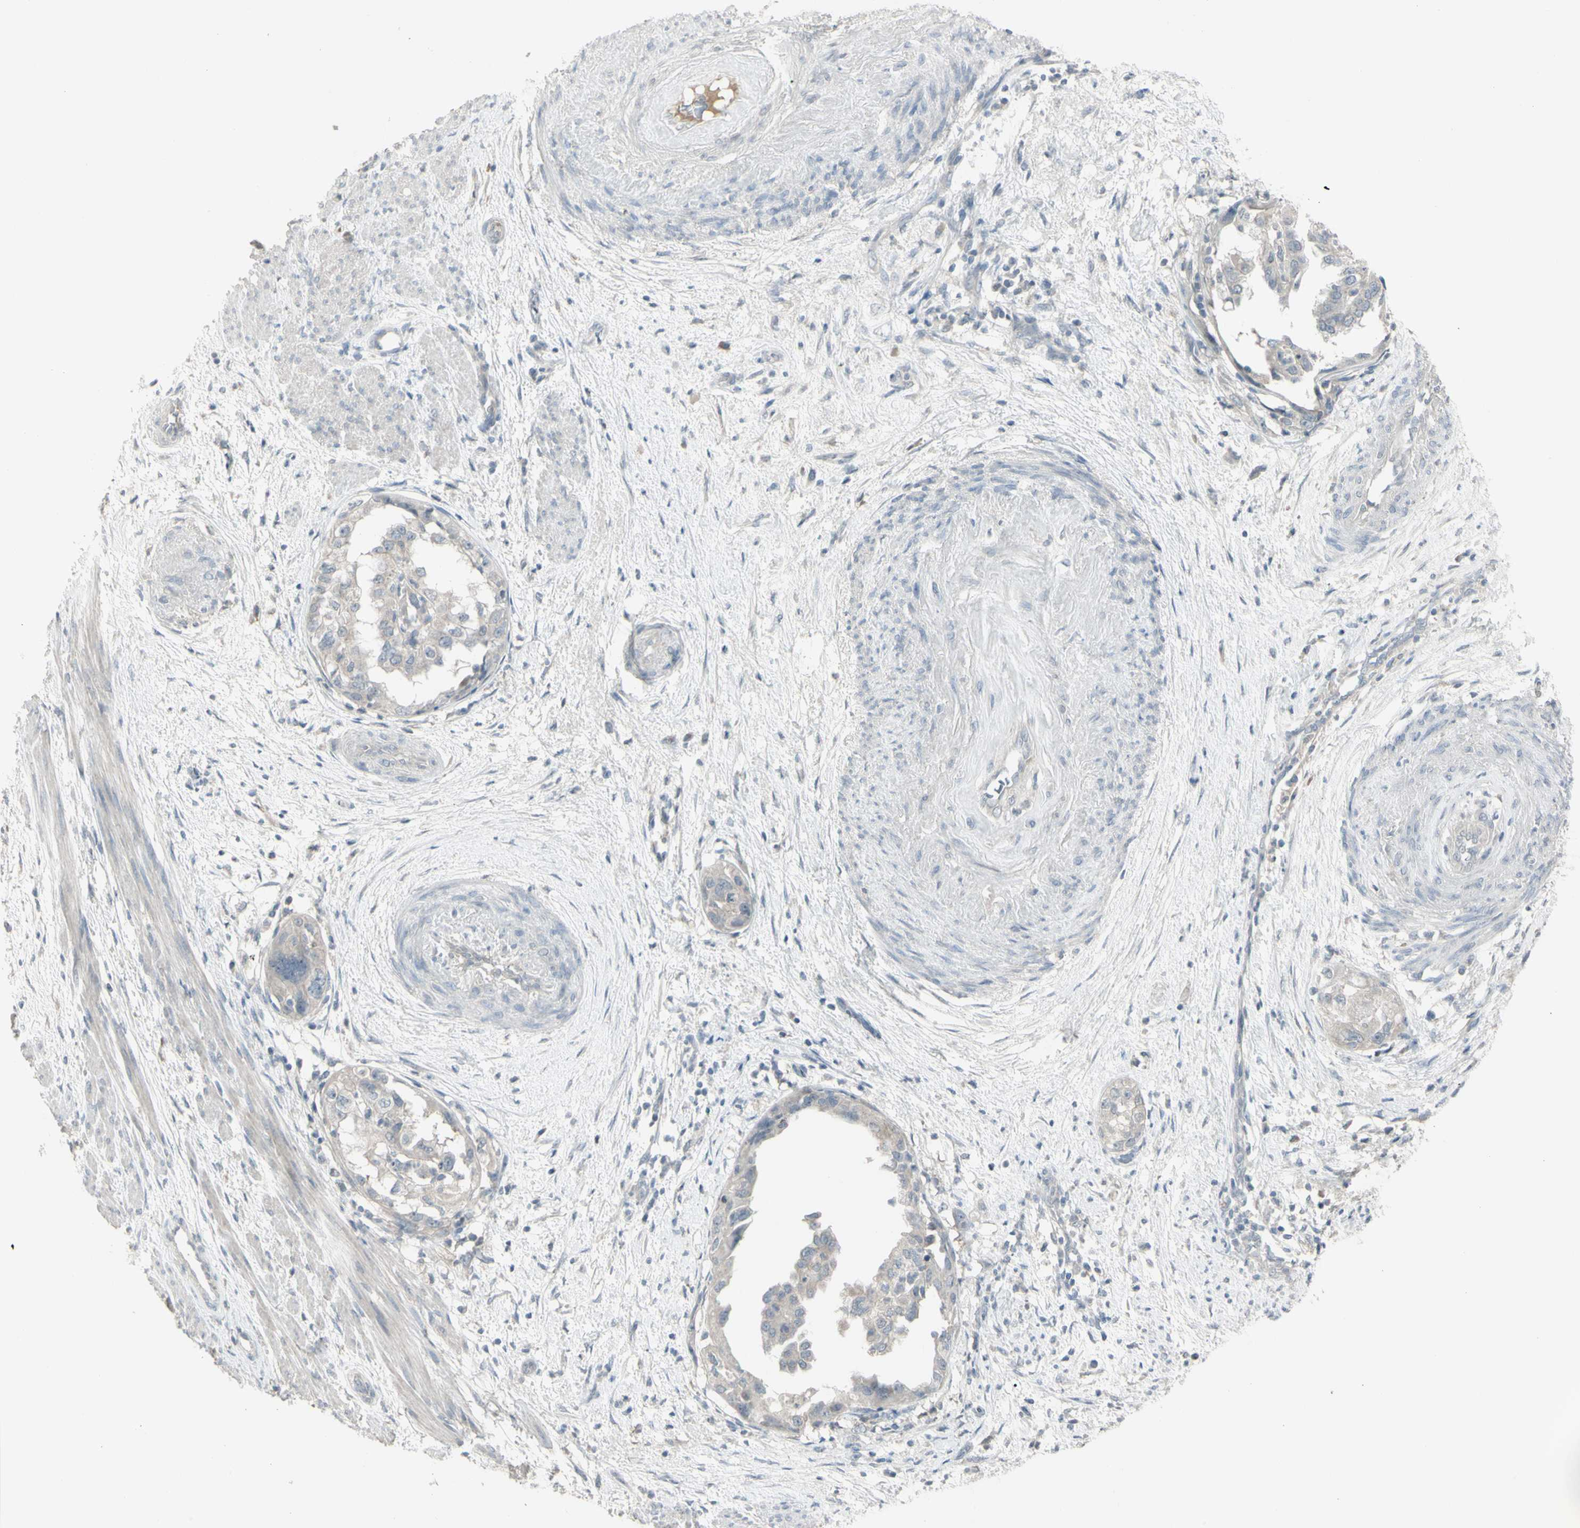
{"staining": {"intensity": "weak", "quantity": ">75%", "location": "cytoplasmic/membranous"}, "tissue": "endometrial cancer", "cell_type": "Tumor cells", "image_type": "cancer", "snomed": [{"axis": "morphology", "description": "Adenocarcinoma, NOS"}, {"axis": "topography", "description": "Endometrium"}], "caption": "A low amount of weak cytoplasmic/membranous expression is appreciated in approximately >75% of tumor cells in endometrial adenocarcinoma tissue.", "gene": "PIAS4", "patient": {"sex": "female", "age": 85}}